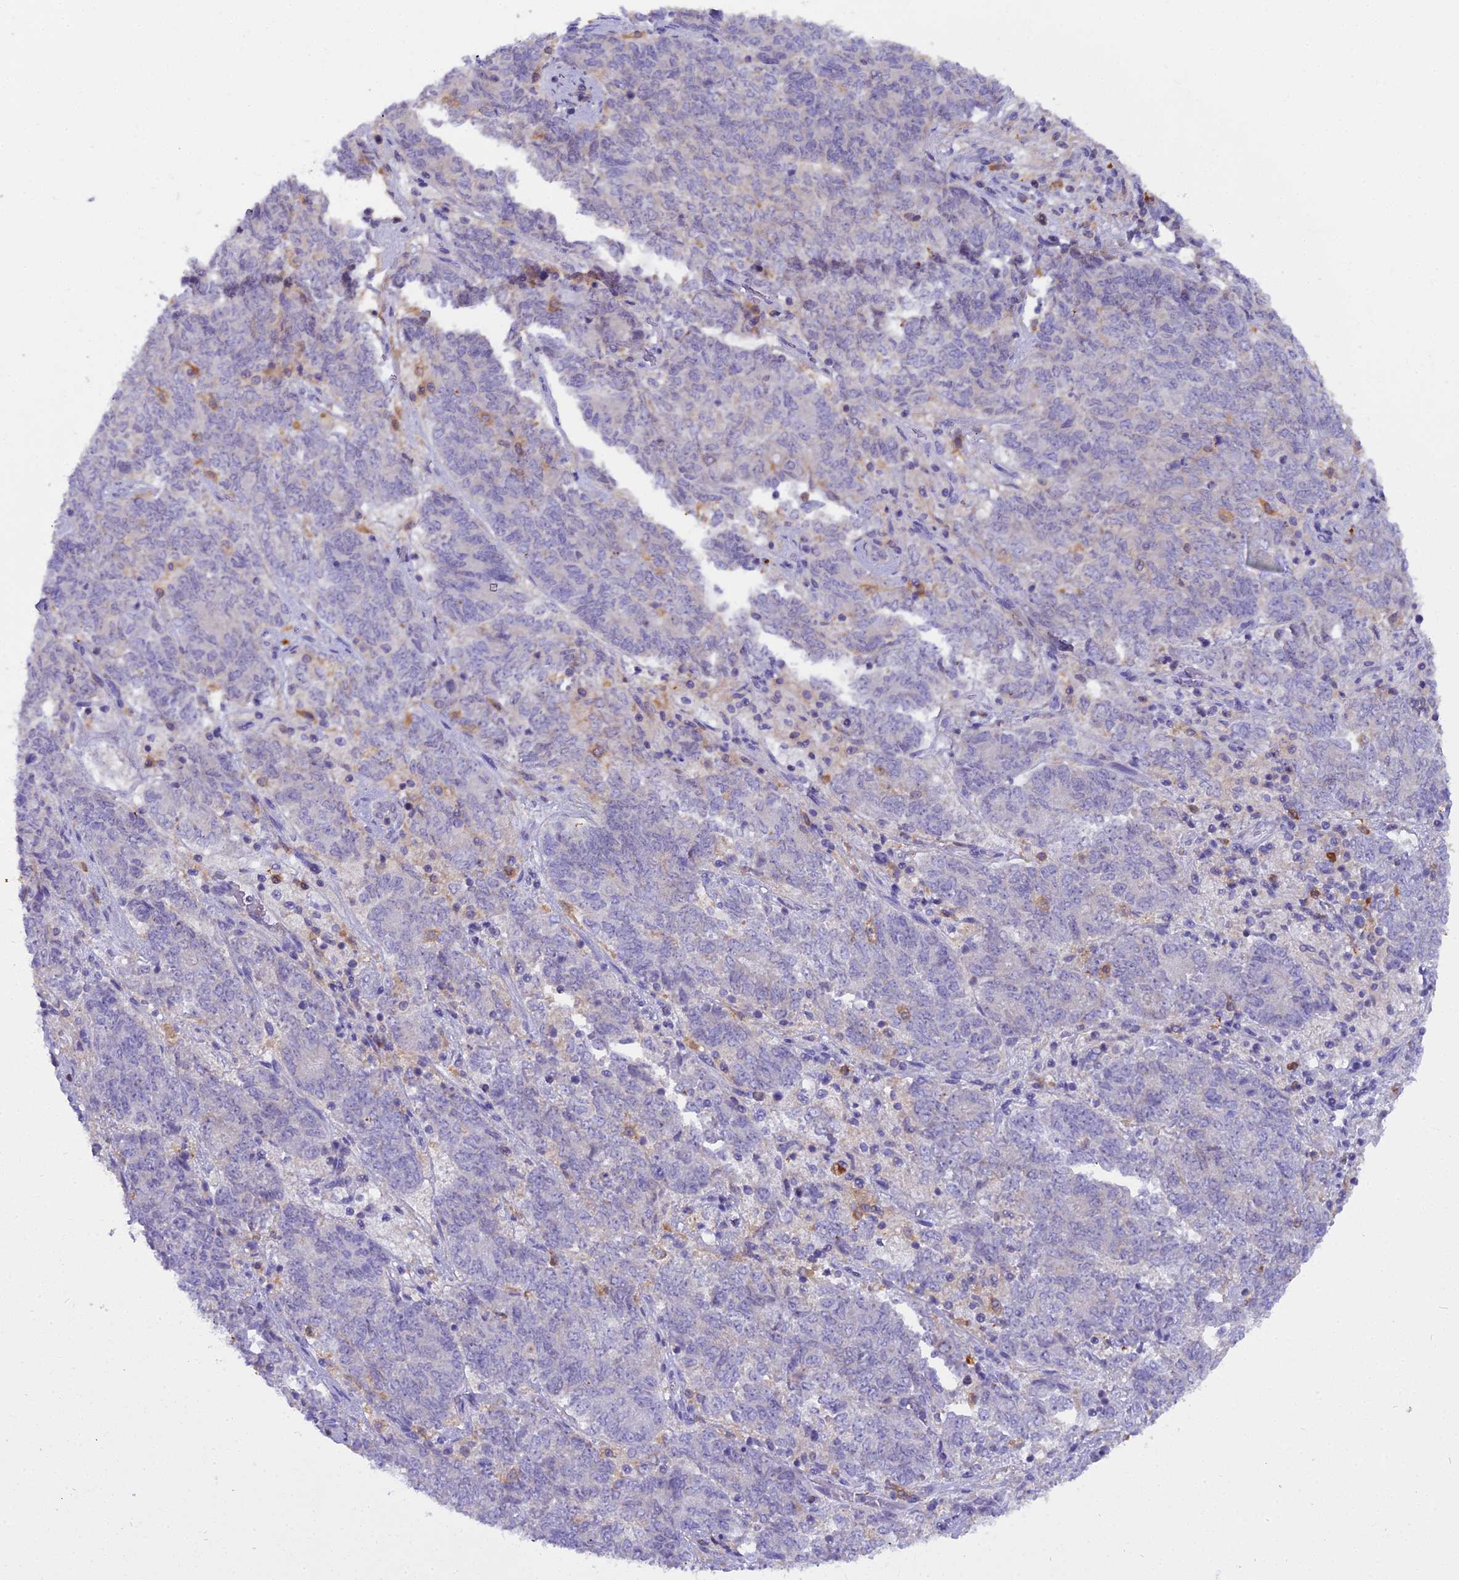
{"staining": {"intensity": "negative", "quantity": "none", "location": "none"}, "tissue": "endometrial cancer", "cell_type": "Tumor cells", "image_type": "cancer", "snomed": [{"axis": "morphology", "description": "Adenocarcinoma, NOS"}, {"axis": "topography", "description": "Endometrium"}], "caption": "Image shows no significant protein staining in tumor cells of endometrial cancer.", "gene": "BLNK", "patient": {"sex": "female", "age": 80}}